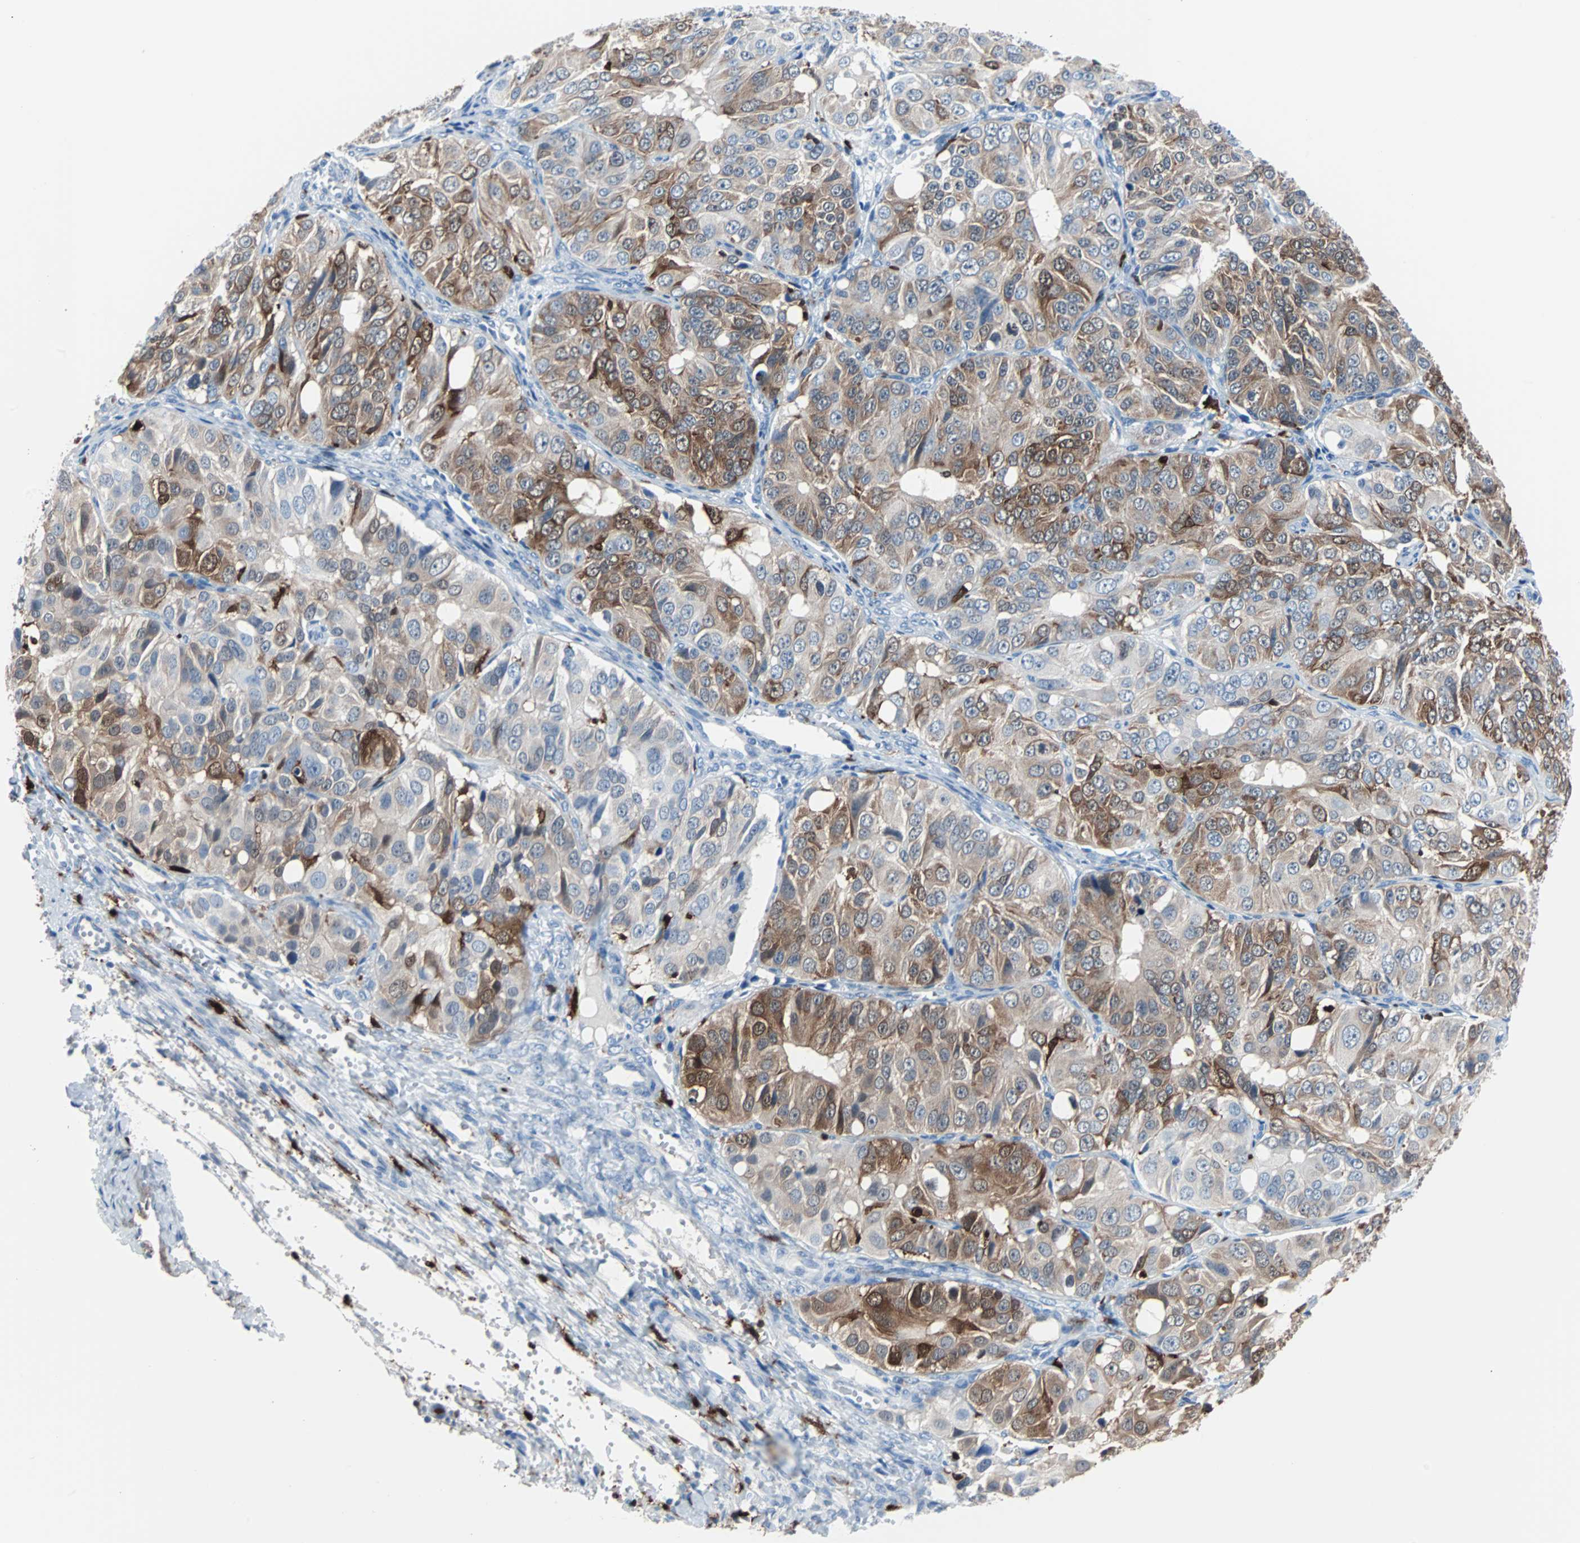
{"staining": {"intensity": "moderate", "quantity": "25%-75%", "location": "cytoplasmic/membranous"}, "tissue": "ovarian cancer", "cell_type": "Tumor cells", "image_type": "cancer", "snomed": [{"axis": "morphology", "description": "Carcinoma, endometroid"}, {"axis": "topography", "description": "Ovary"}], "caption": "Immunohistochemical staining of ovarian cancer (endometroid carcinoma) reveals medium levels of moderate cytoplasmic/membranous protein expression in about 25%-75% of tumor cells.", "gene": "SYK", "patient": {"sex": "female", "age": 51}}